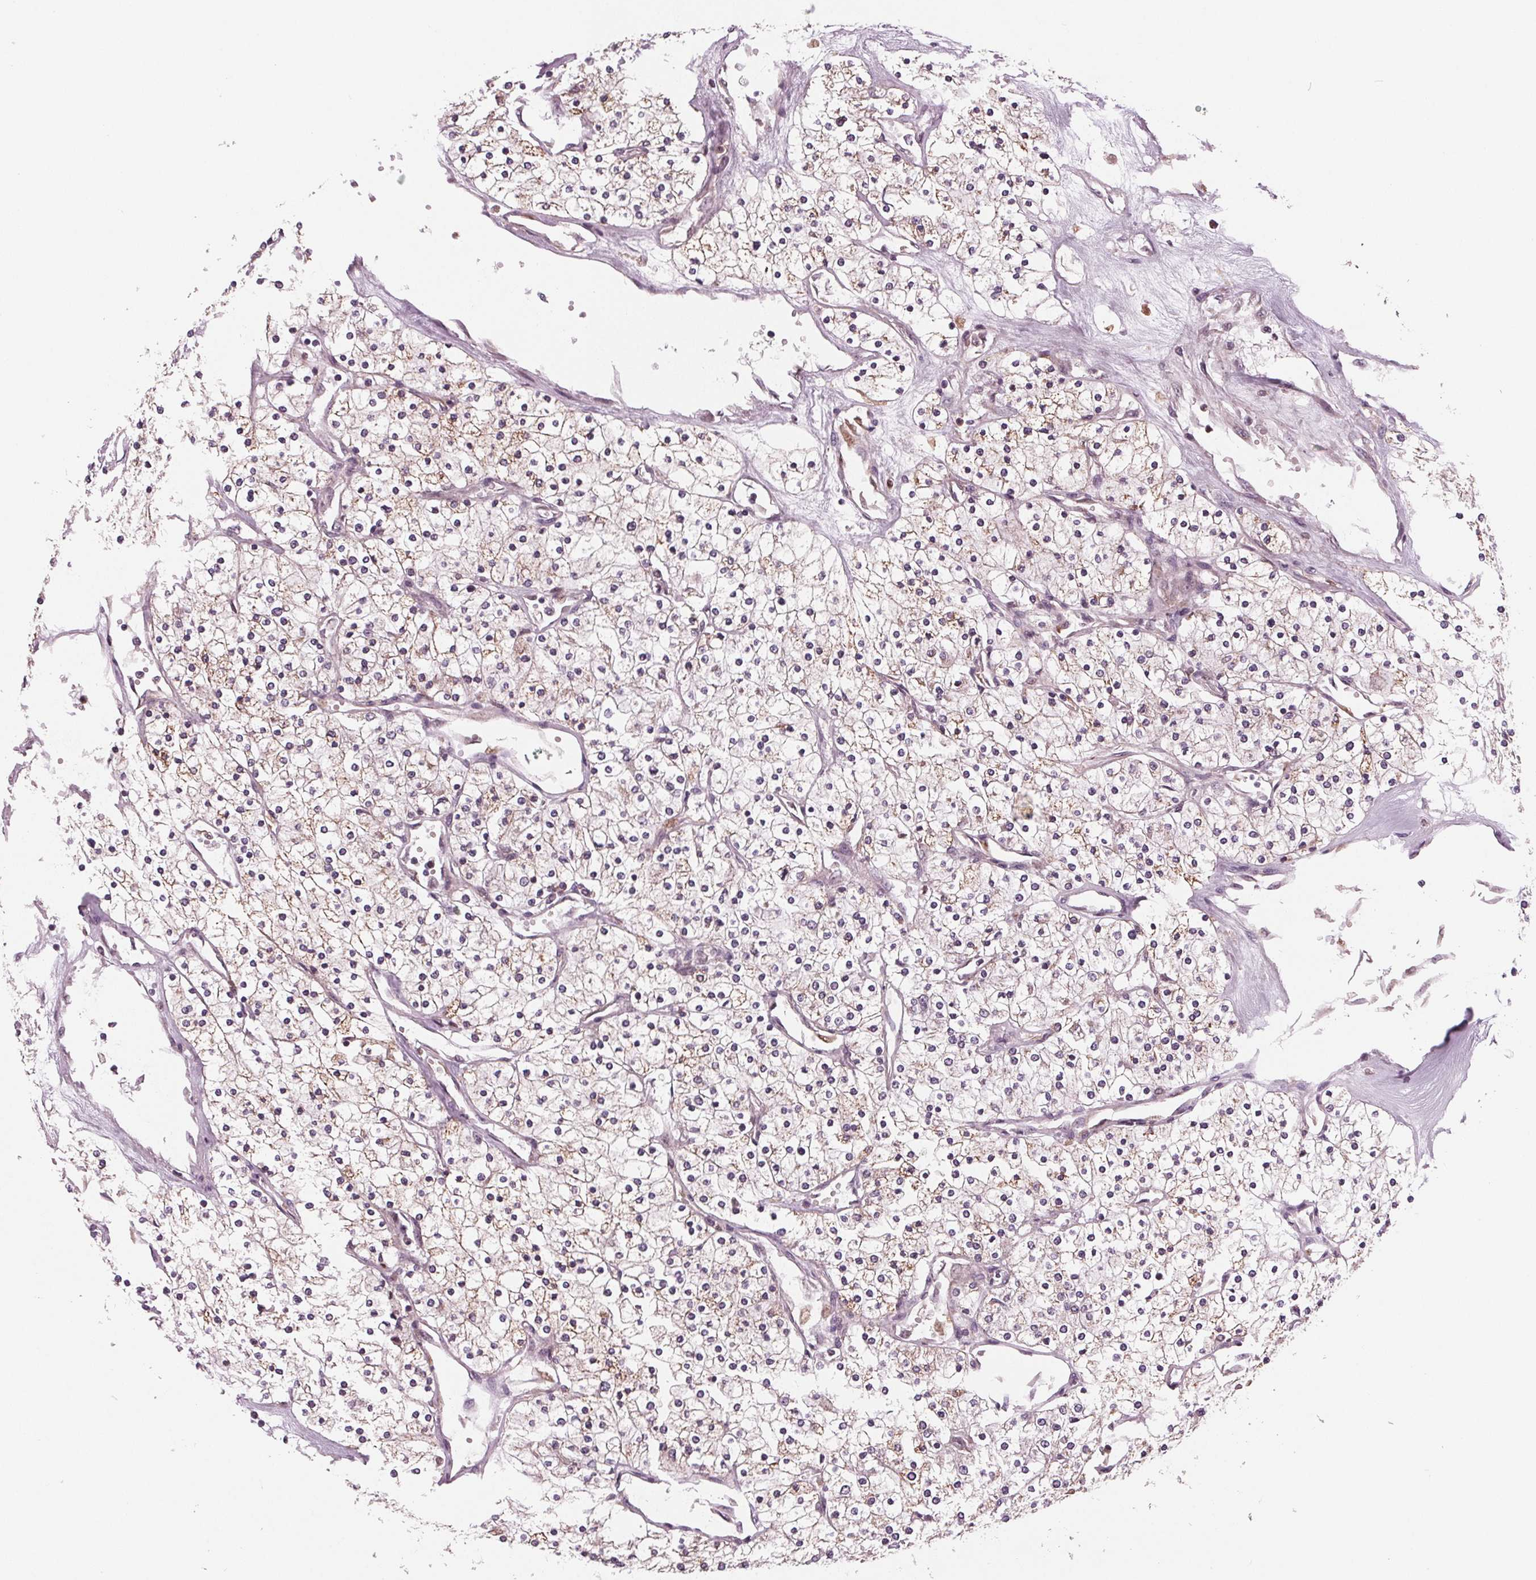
{"staining": {"intensity": "weak", "quantity": "25%-75%", "location": "cytoplasmic/membranous"}, "tissue": "renal cancer", "cell_type": "Tumor cells", "image_type": "cancer", "snomed": [{"axis": "morphology", "description": "Adenocarcinoma, NOS"}, {"axis": "topography", "description": "Kidney"}], "caption": "High-power microscopy captured an immunohistochemistry (IHC) image of adenocarcinoma (renal), revealing weak cytoplasmic/membranous staining in about 25%-75% of tumor cells.", "gene": "STAT3", "patient": {"sex": "male", "age": 80}}